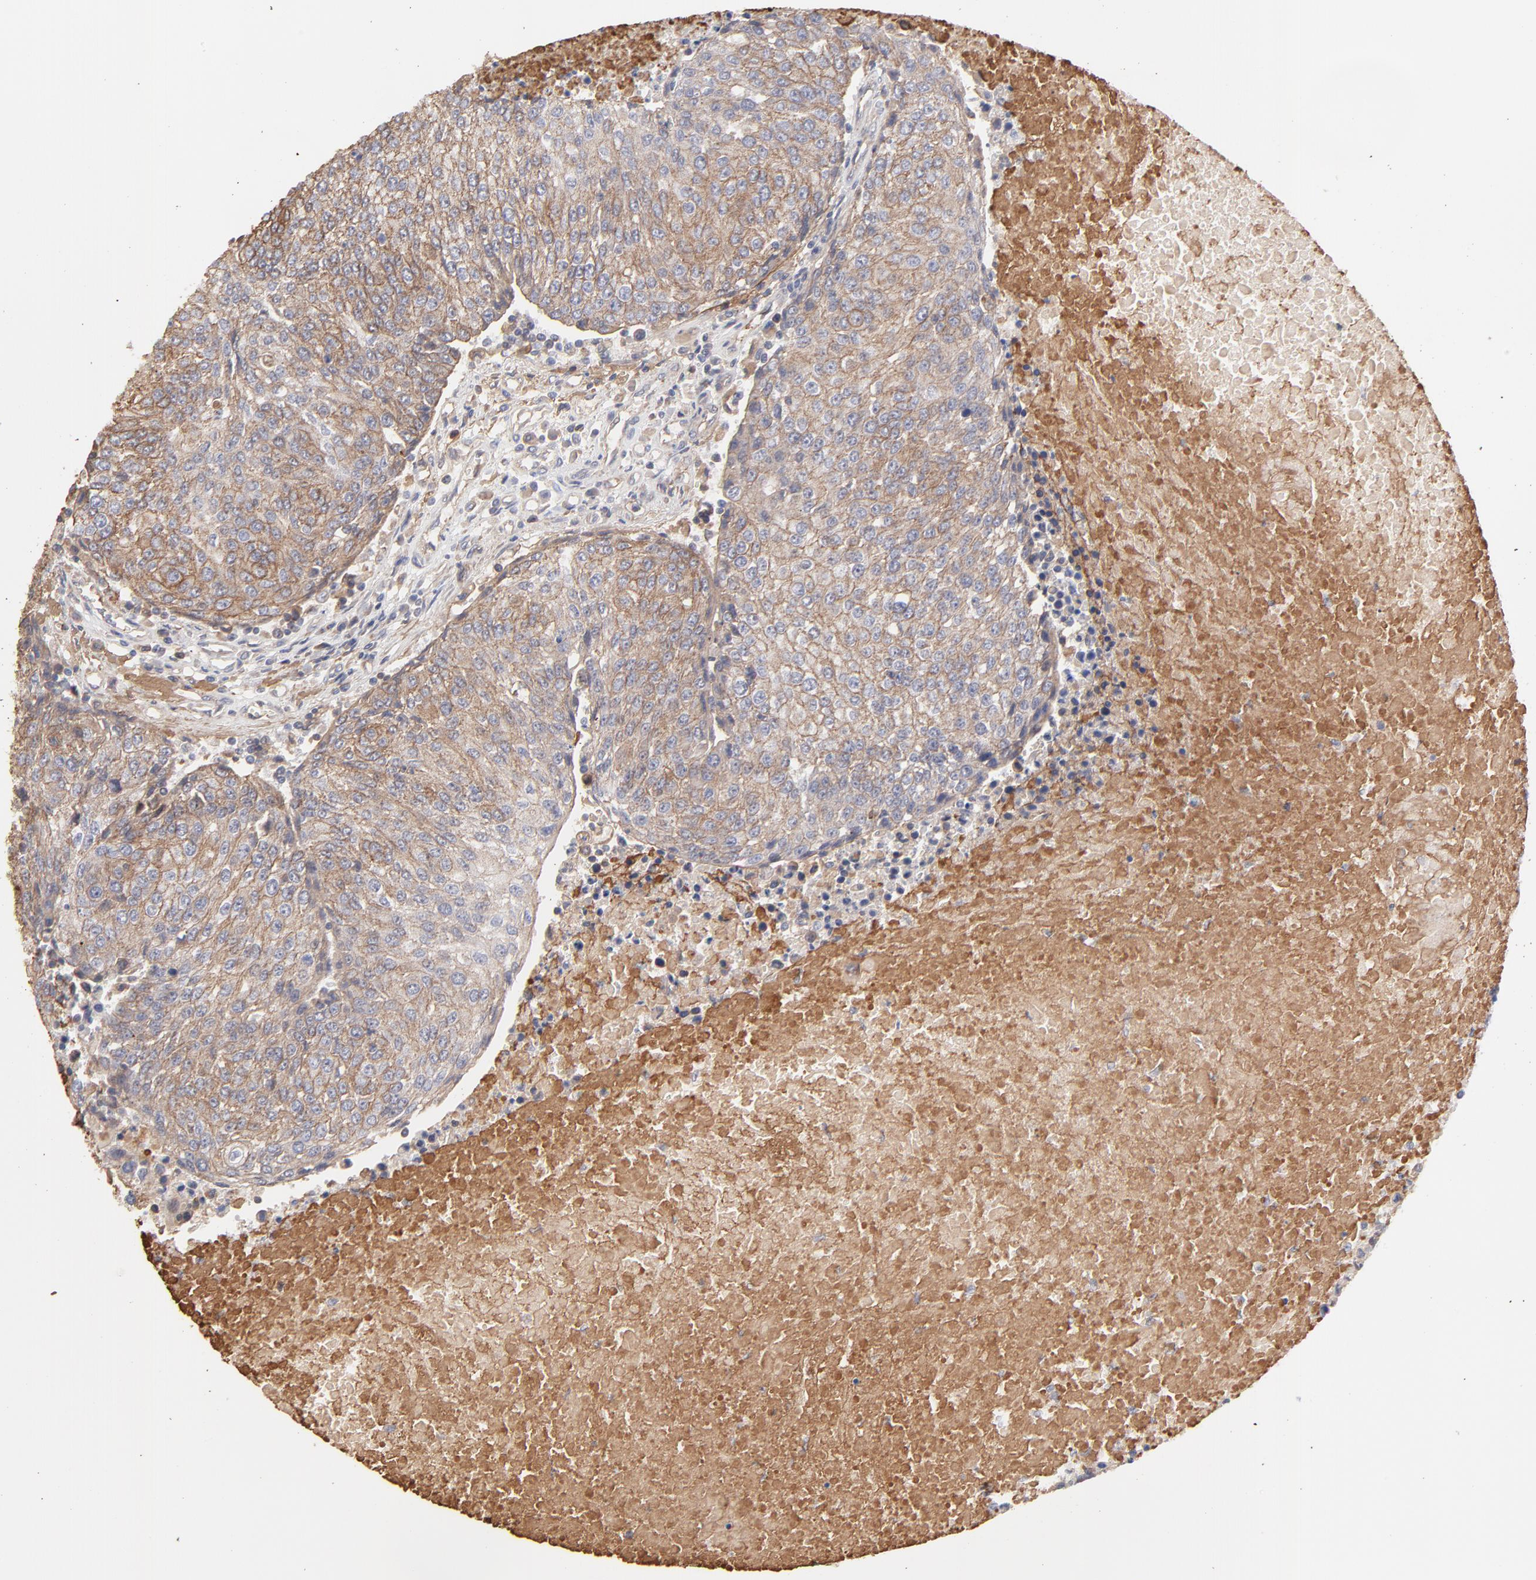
{"staining": {"intensity": "weak", "quantity": ">75%", "location": "cytoplasmic/membranous"}, "tissue": "urothelial cancer", "cell_type": "Tumor cells", "image_type": "cancer", "snomed": [{"axis": "morphology", "description": "Urothelial carcinoma, High grade"}, {"axis": "topography", "description": "Urinary bladder"}], "caption": "DAB immunohistochemical staining of high-grade urothelial carcinoma shows weak cytoplasmic/membranous protein expression in about >75% of tumor cells. Using DAB (brown) and hematoxylin (blue) stains, captured at high magnification using brightfield microscopy.", "gene": "LRCH2", "patient": {"sex": "female", "age": 85}}